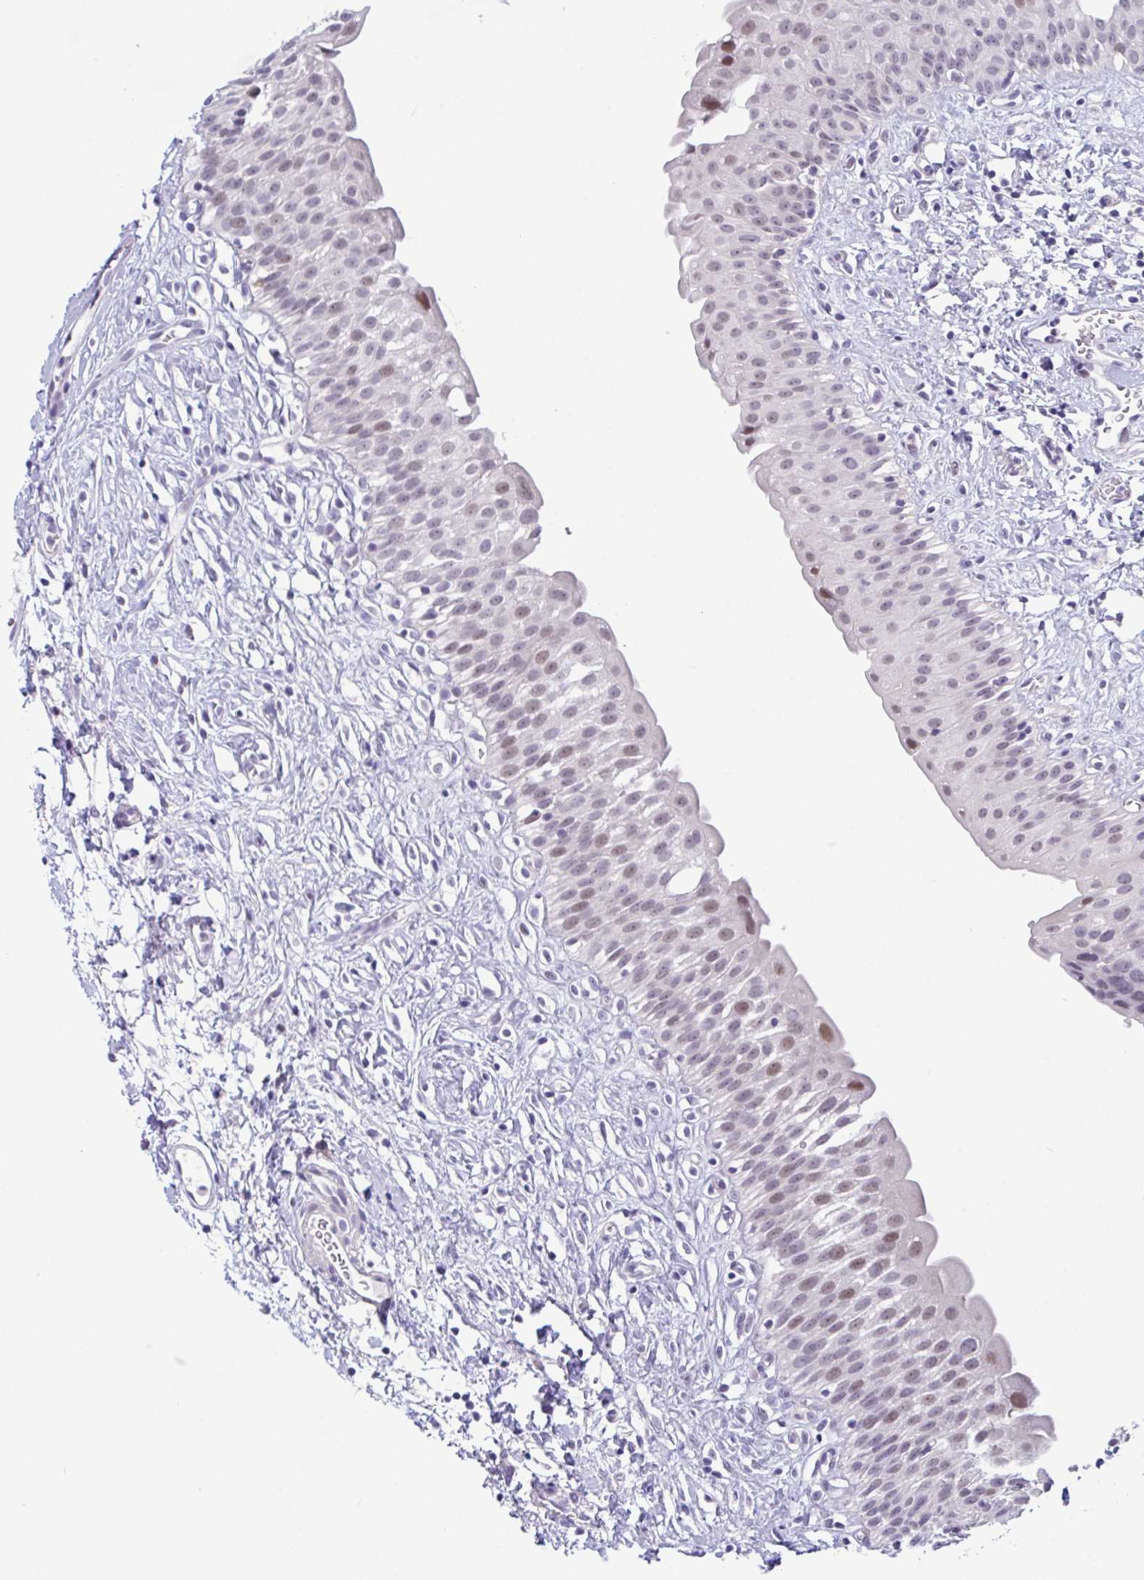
{"staining": {"intensity": "moderate", "quantity": "<25%", "location": "nuclear"}, "tissue": "urinary bladder", "cell_type": "Urothelial cells", "image_type": "normal", "snomed": [{"axis": "morphology", "description": "Normal tissue, NOS"}, {"axis": "topography", "description": "Urinary bladder"}], "caption": "DAB (3,3'-diaminobenzidine) immunohistochemical staining of normal urinary bladder reveals moderate nuclear protein positivity in approximately <25% of urothelial cells. The staining is performed using DAB (3,3'-diaminobenzidine) brown chromogen to label protein expression. The nuclei are counter-stained blue using hematoxylin.", "gene": "USP35", "patient": {"sex": "male", "age": 51}}